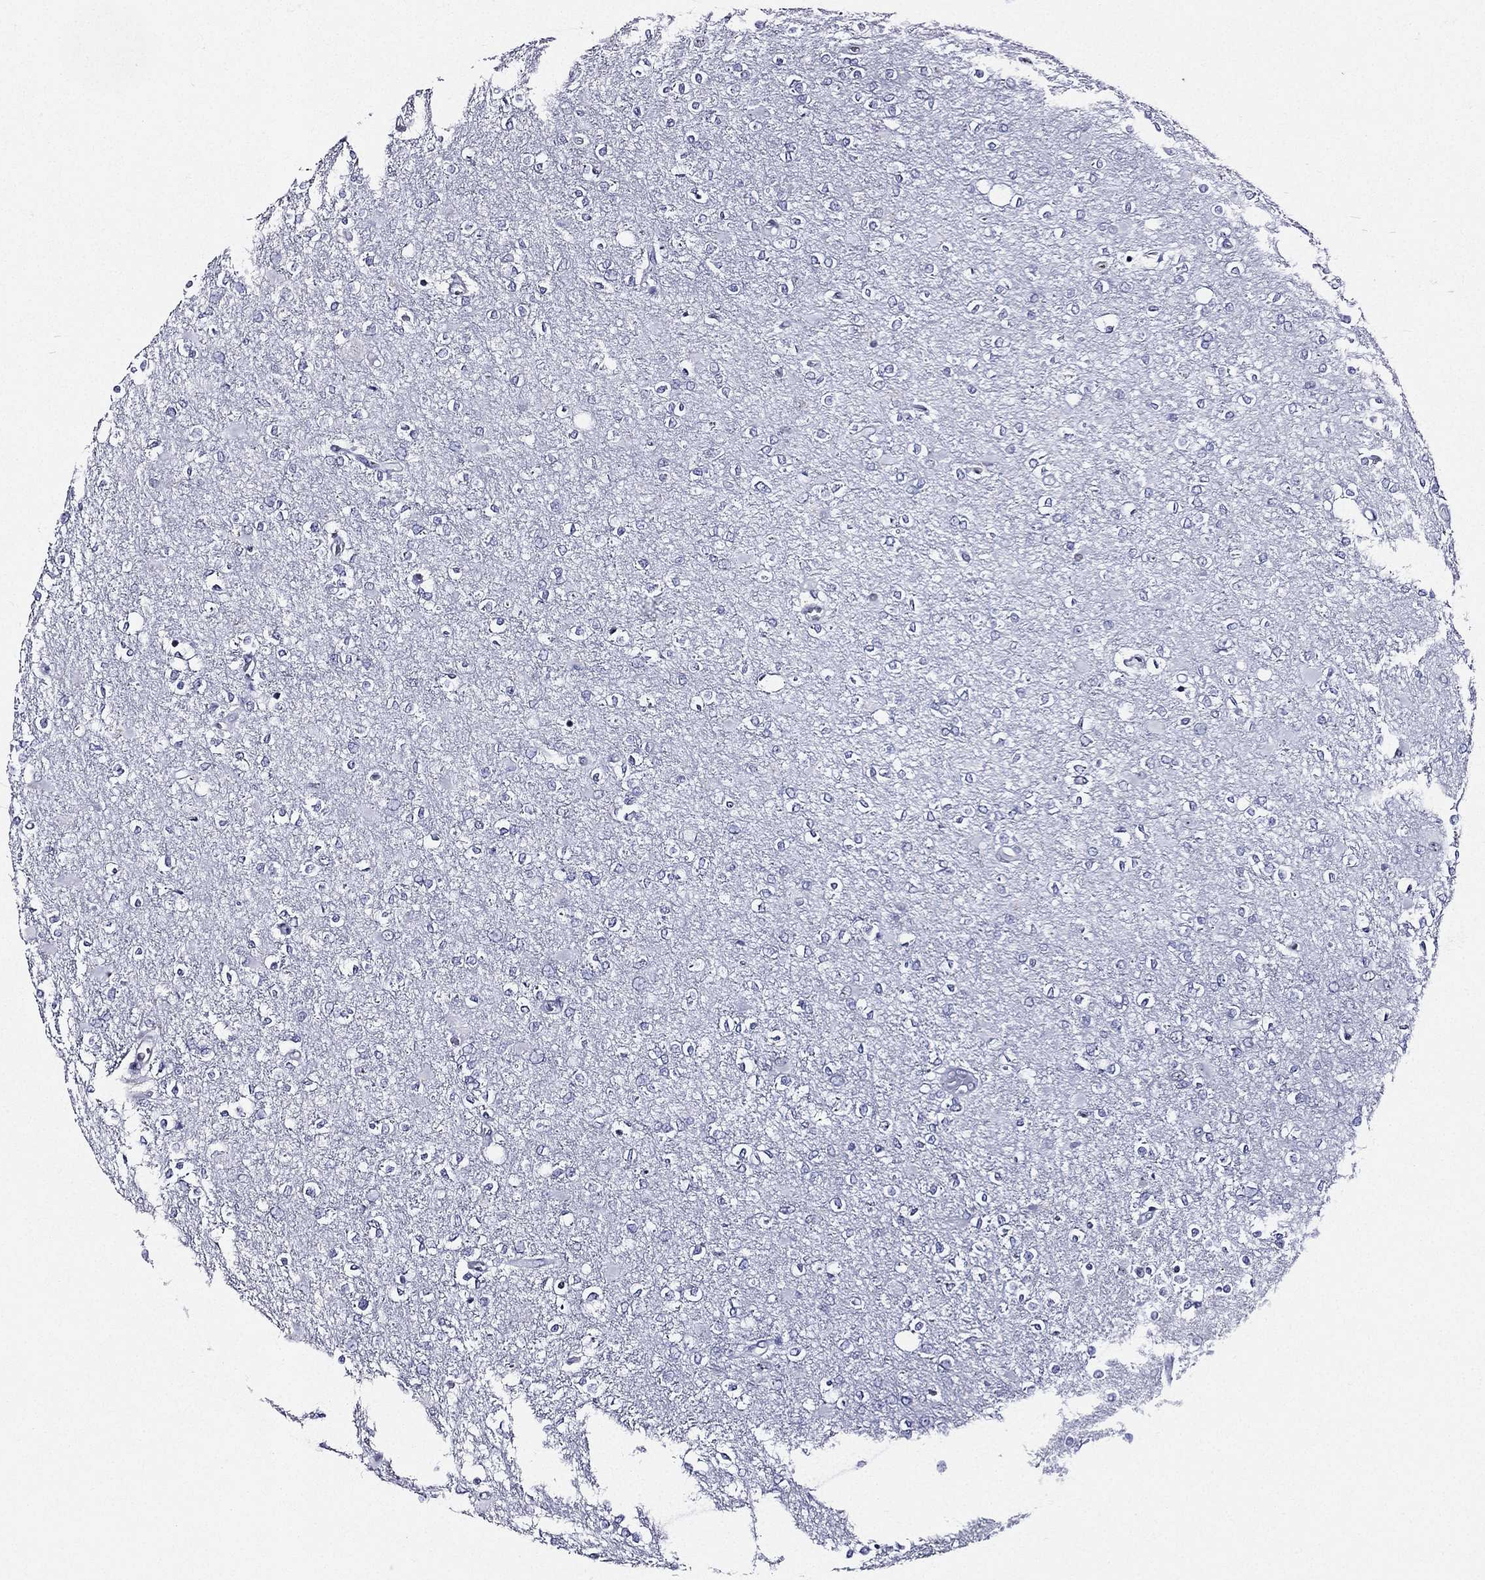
{"staining": {"intensity": "negative", "quantity": "none", "location": "none"}, "tissue": "glioma", "cell_type": "Tumor cells", "image_type": "cancer", "snomed": [{"axis": "morphology", "description": "Glioma, malignant, High grade"}, {"axis": "topography", "description": "Cerebral cortex"}], "caption": "Immunohistochemistry of malignant glioma (high-grade) shows no staining in tumor cells.", "gene": "CD22", "patient": {"sex": "male", "age": 70}}